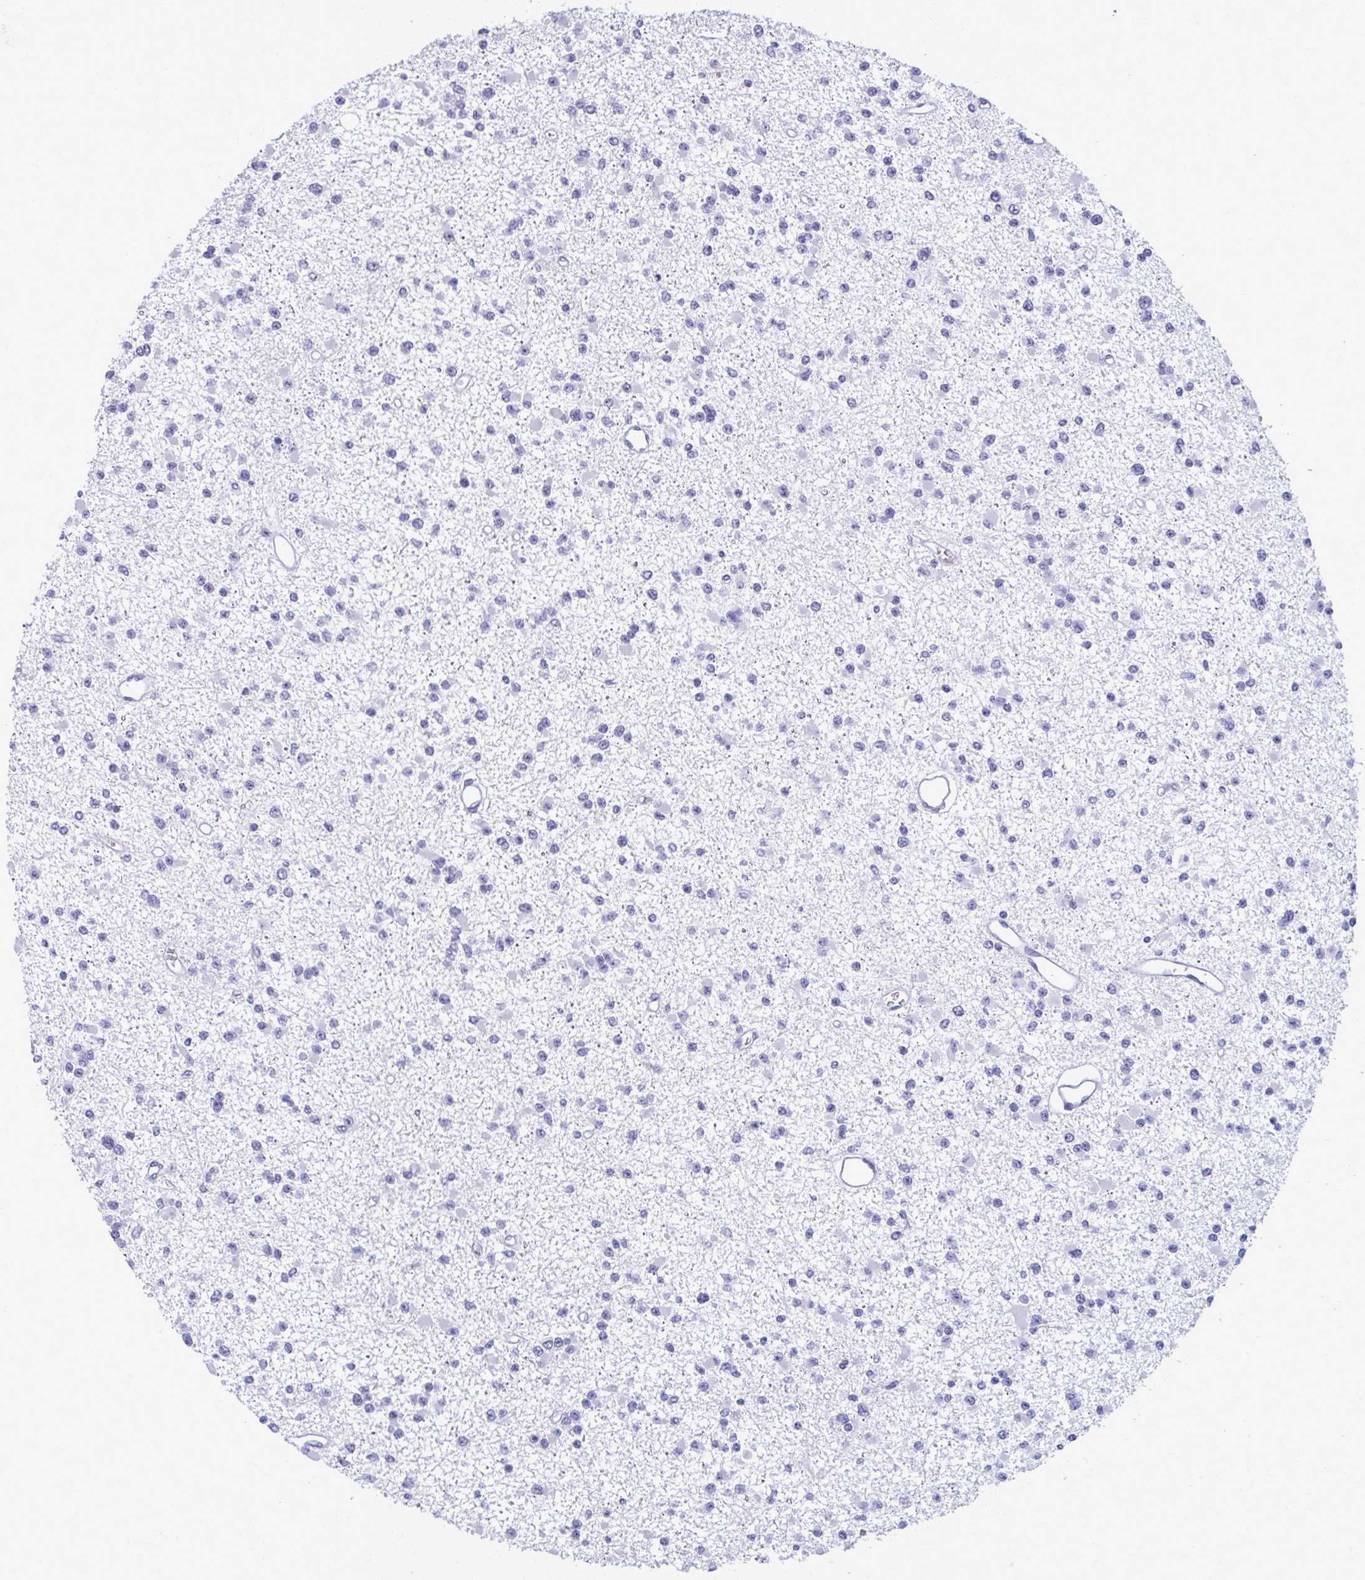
{"staining": {"intensity": "negative", "quantity": "none", "location": "none"}, "tissue": "glioma", "cell_type": "Tumor cells", "image_type": "cancer", "snomed": [{"axis": "morphology", "description": "Glioma, malignant, Low grade"}, {"axis": "topography", "description": "Brain"}], "caption": "The immunohistochemistry (IHC) image has no significant positivity in tumor cells of low-grade glioma (malignant) tissue.", "gene": "MPLKIP", "patient": {"sex": "female", "age": 22}}